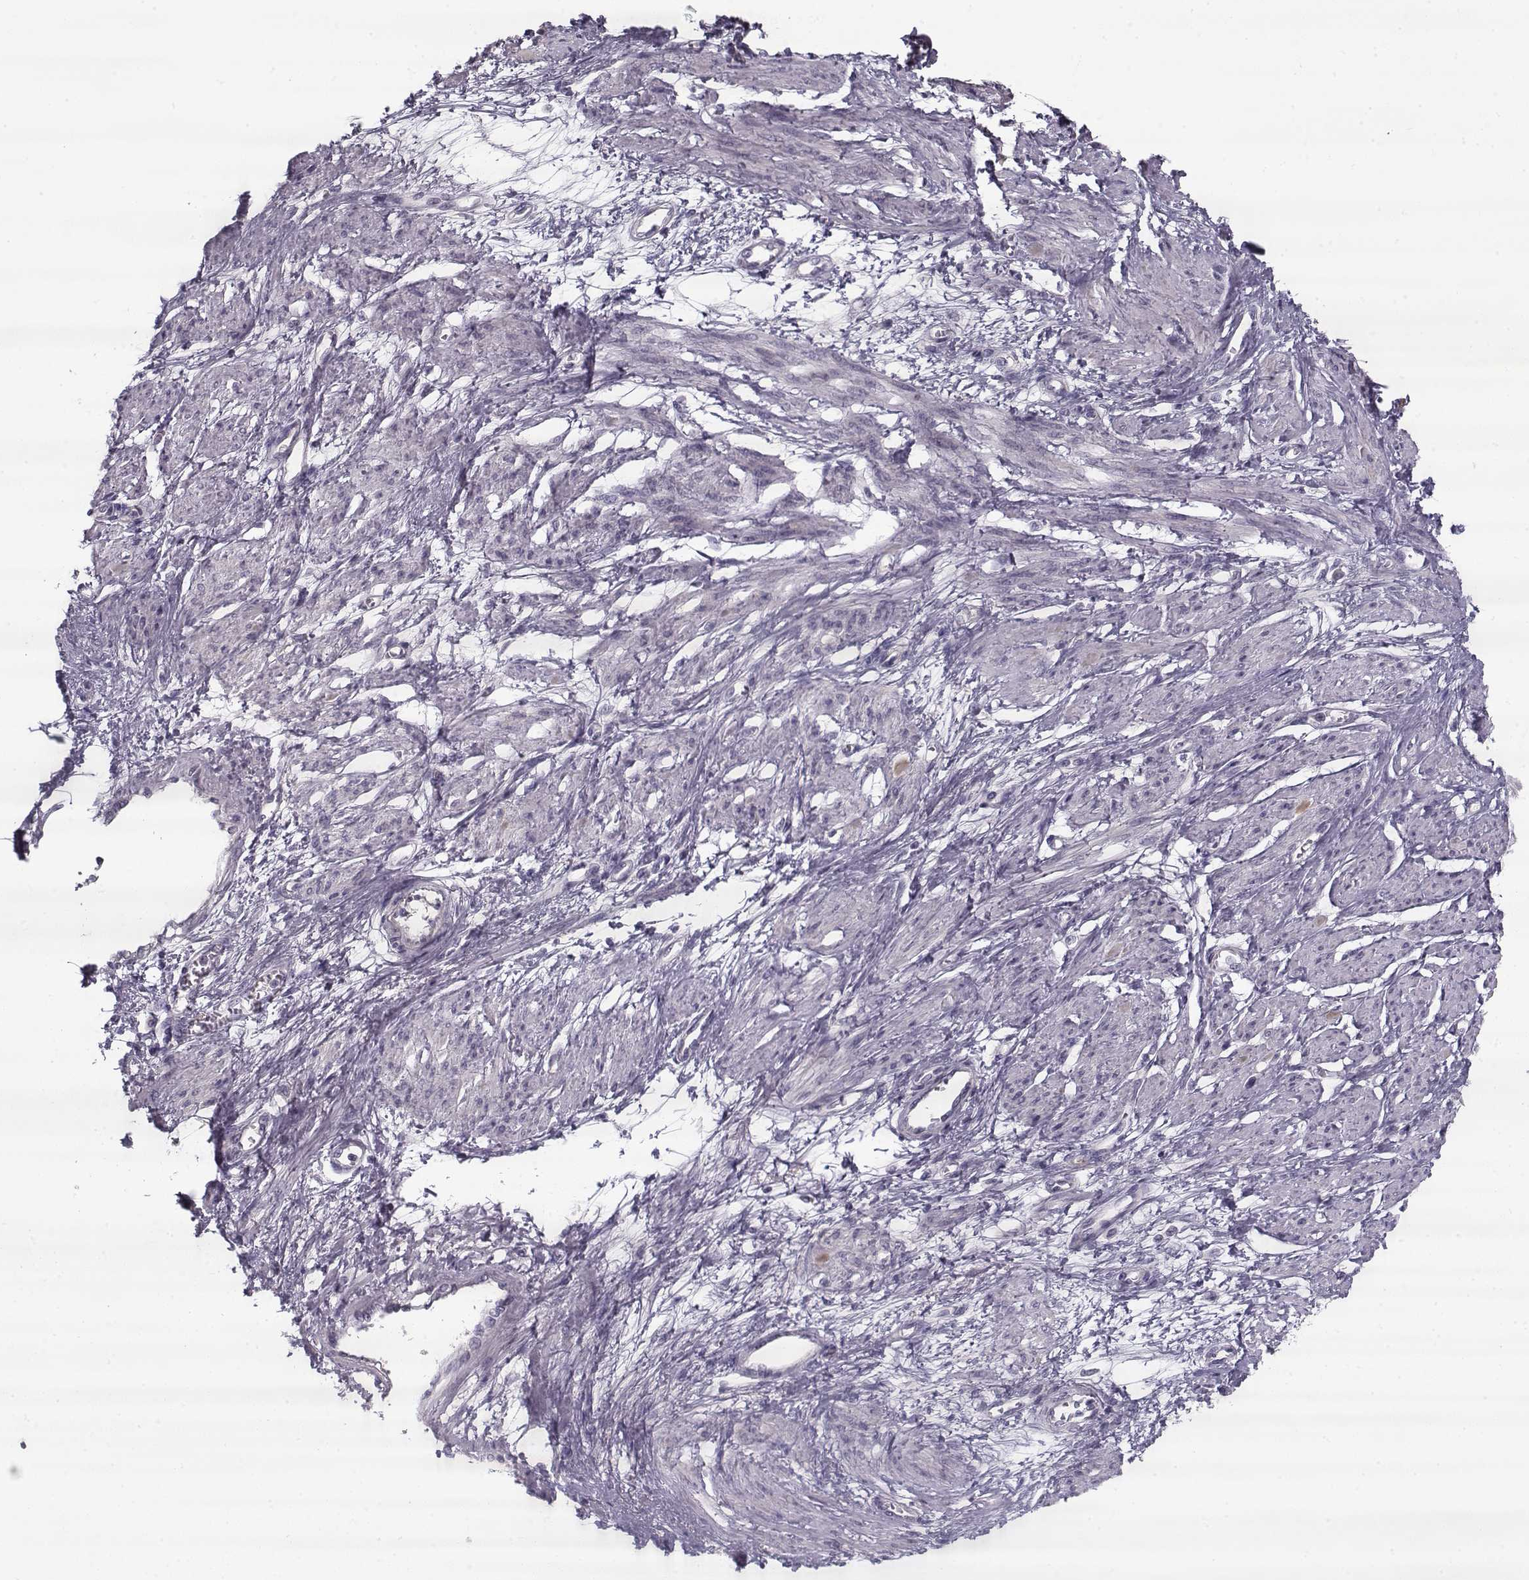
{"staining": {"intensity": "negative", "quantity": "none", "location": "none"}, "tissue": "smooth muscle", "cell_type": "Smooth muscle cells", "image_type": "normal", "snomed": [{"axis": "morphology", "description": "Normal tissue, NOS"}, {"axis": "topography", "description": "Smooth muscle"}, {"axis": "topography", "description": "Uterus"}], "caption": "Protein analysis of benign smooth muscle displays no significant positivity in smooth muscle cells. The staining was performed using DAB to visualize the protein expression in brown, while the nuclei were stained in blue with hematoxylin (Magnification: 20x).", "gene": "PNMT", "patient": {"sex": "female", "age": 39}}